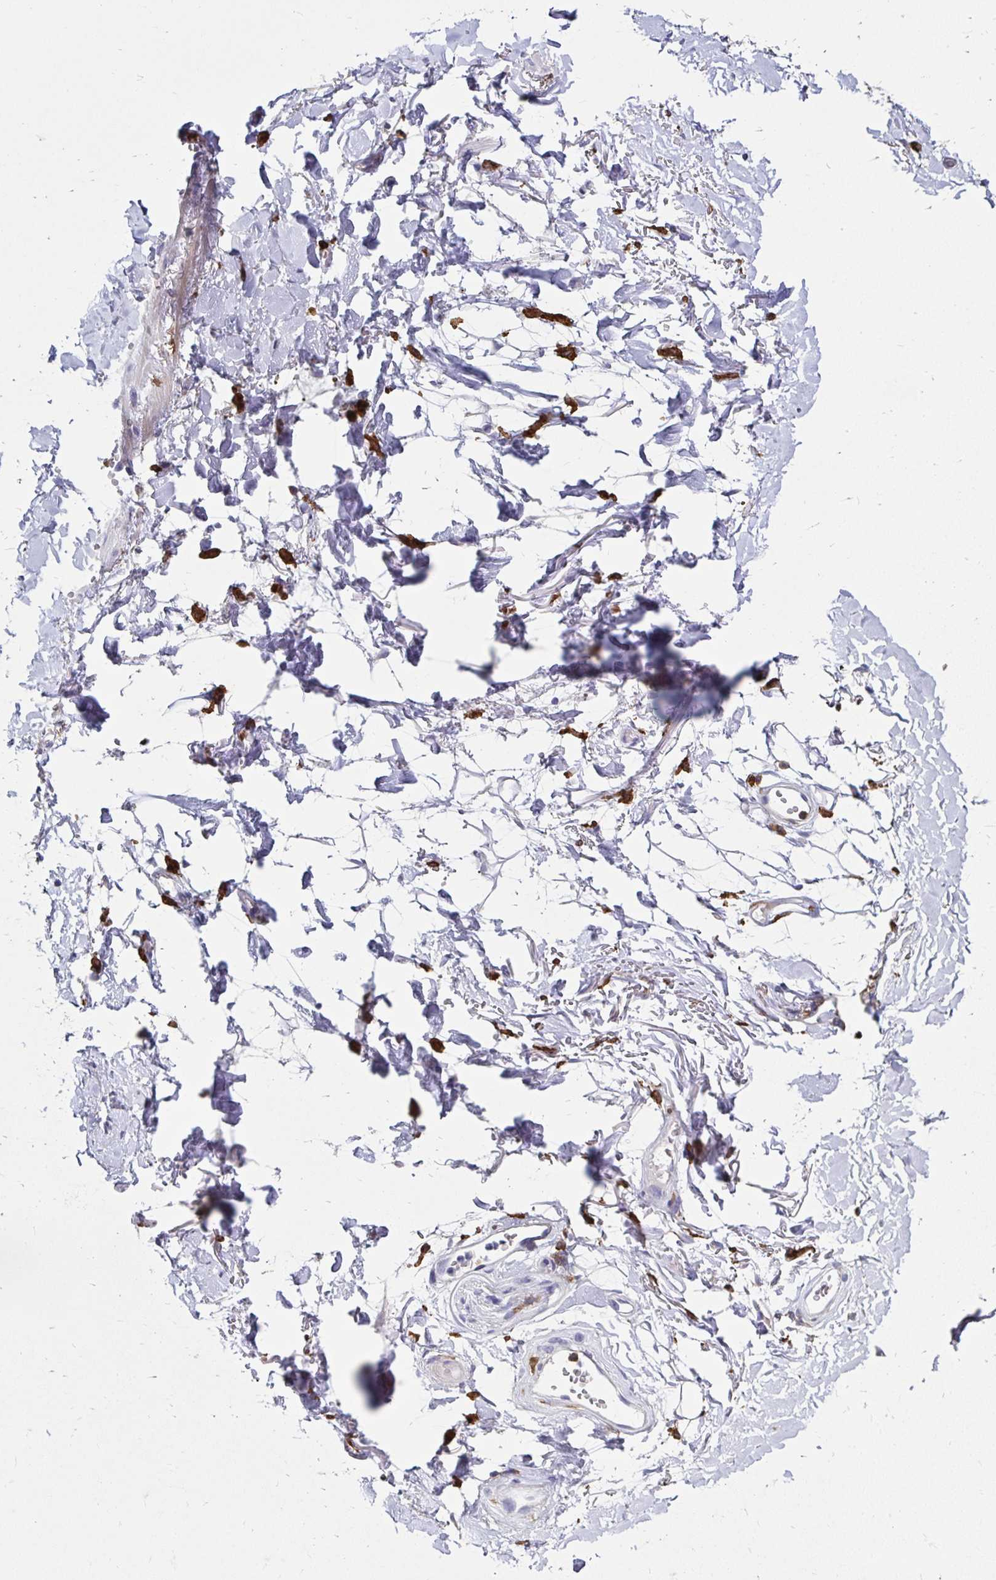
{"staining": {"intensity": "negative", "quantity": "none", "location": "none"}, "tissue": "adipose tissue", "cell_type": "Adipocytes", "image_type": "normal", "snomed": [{"axis": "morphology", "description": "Normal tissue, NOS"}, {"axis": "topography", "description": "Anal"}, {"axis": "topography", "description": "Peripheral nerve tissue"}], "caption": "An image of adipose tissue stained for a protein demonstrates no brown staining in adipocytes. (IHC, brightfield microscopy, high magnification).", "gene": "TNS3", "patient": {"sex": "male", "age": 78}}